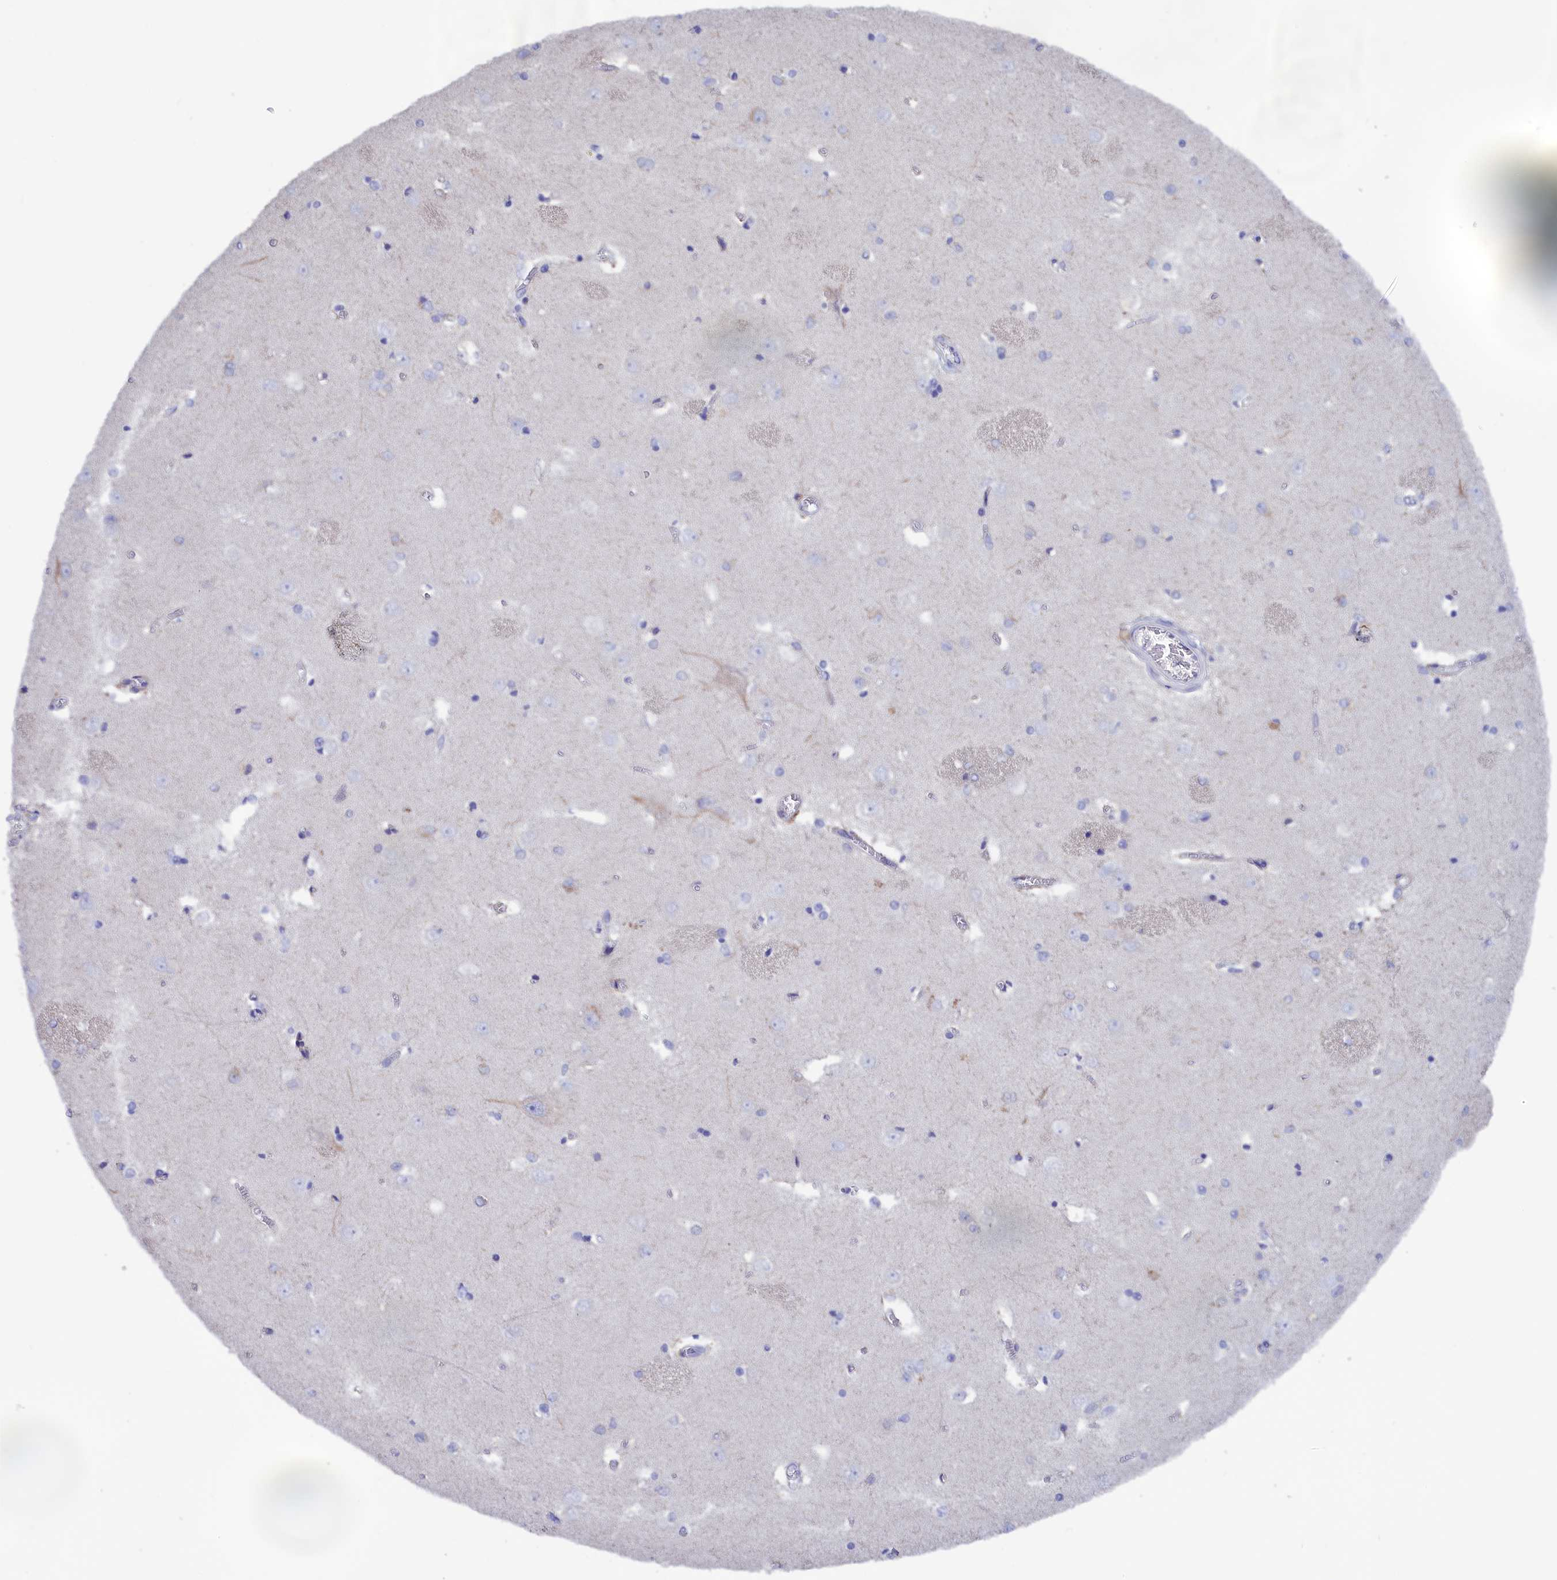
{"staining": {"intensity": "moderate", "quantity": "<25%", "location": "cytoplasmic/membranous"}, "tissue": "caudate", "cell_type": "Glial cells", "image_type": "normal", "snomed": [{"axis": "morphology", "description": "Normal tissue, NOS"}, {"axis": "topography", "description": "Lateral ventricle wall"}], "caption": "Immunohistochemistry (IHC) (DAB) staining of benign human caudate exhibits moderate cytoplasmic/membranous protein positivity in about <25% of glial cells. The staining is performed using DAB (3,3'-diaminobenzidine) brown chromogen to label protein expression. The nuclei are counter-stained blue using hematoxylin.", "gene": "PRDM12", "patient": {"sex": "male", "age": 37}}